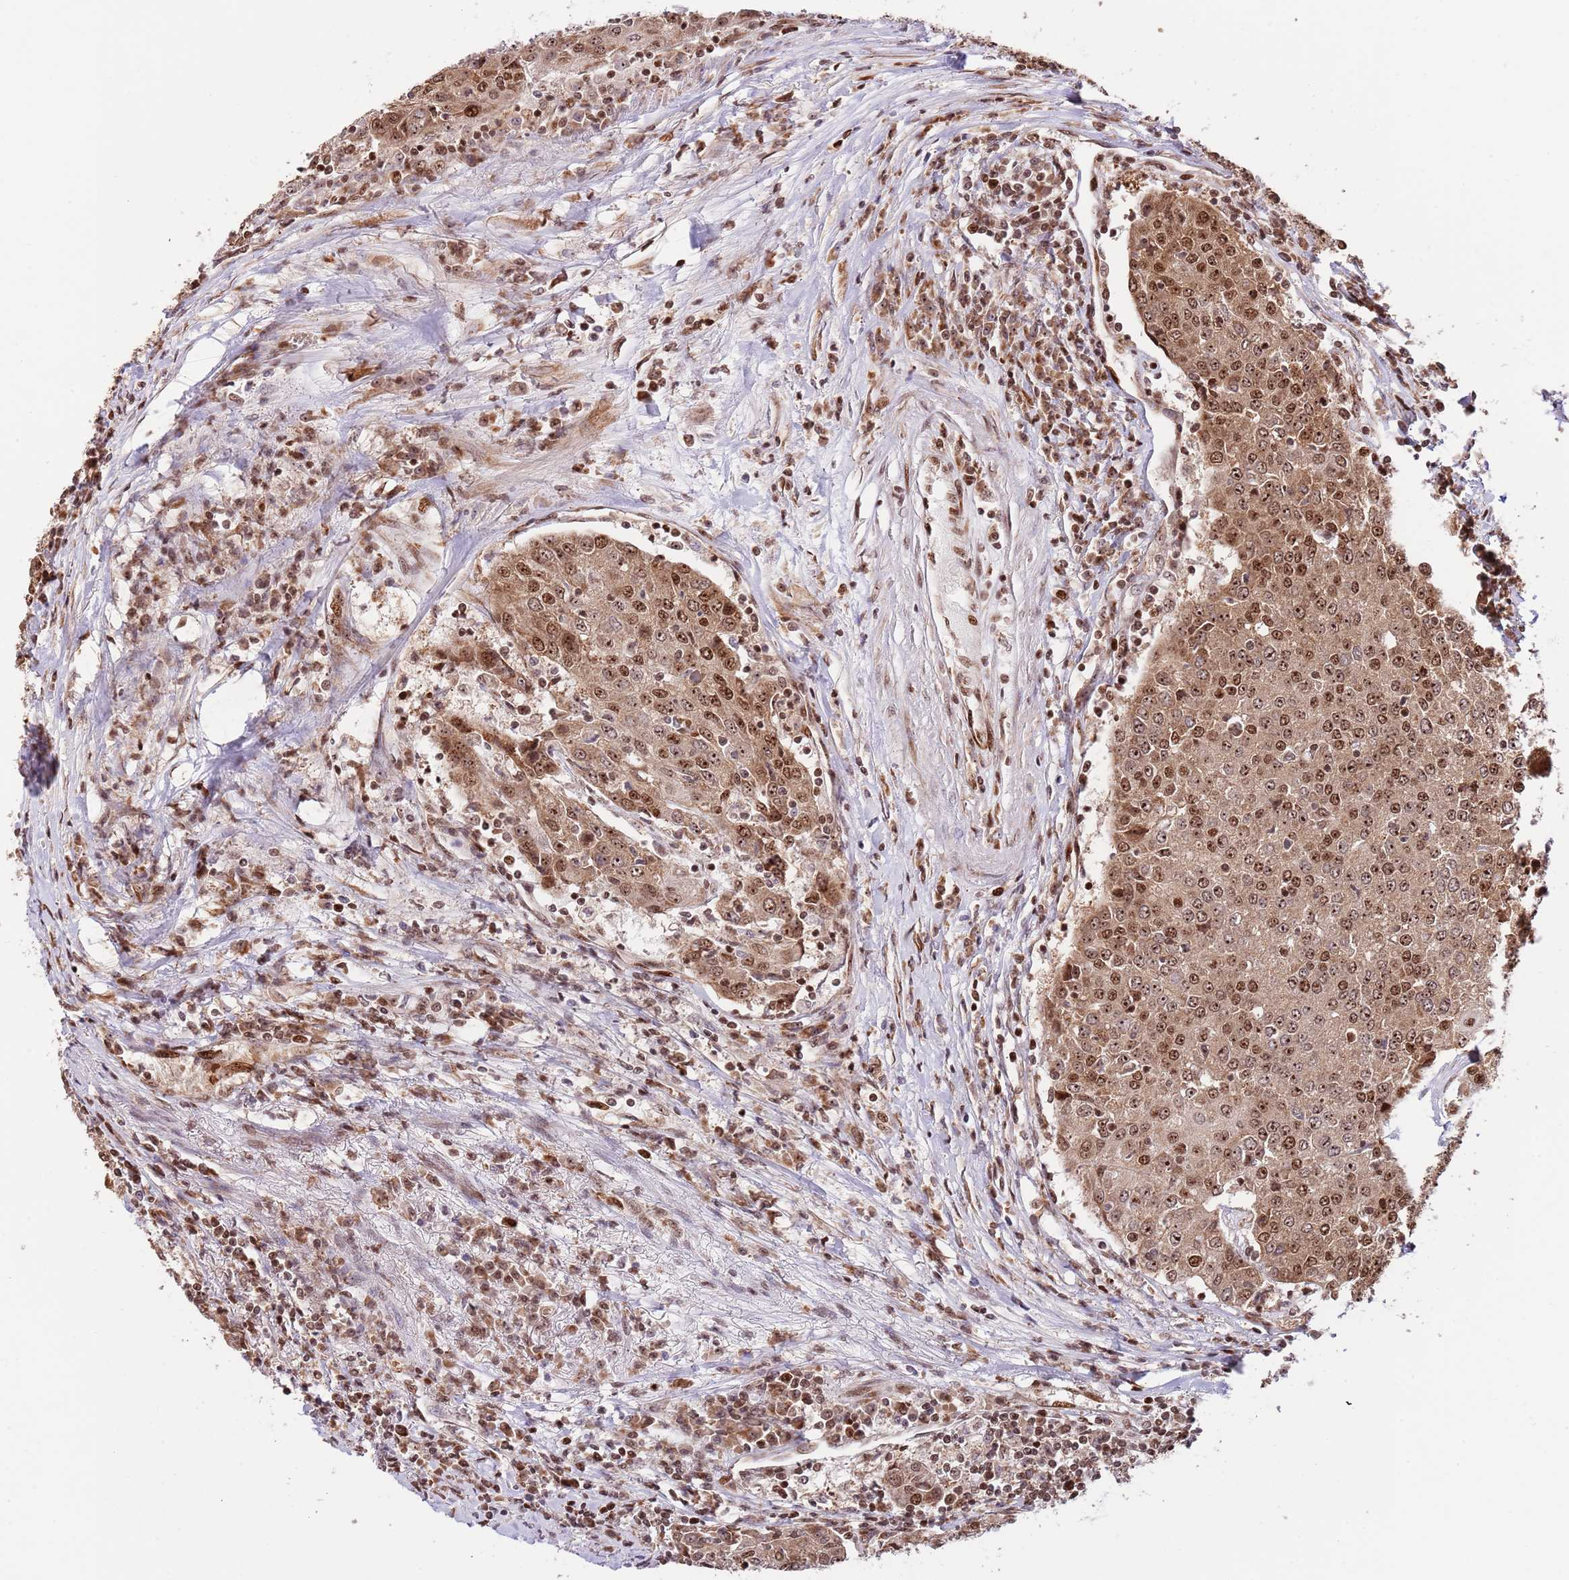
{"staining": {"intensity": "moderate", "quantity": ">75%", "location": "cytoplasmic/membranous,nuclear"}, "tissue": "urothelial cancer", "cell_type": "Tumor cells", "image_type": "cancer", "snomed": [{"axis": "morphology", "description": "Urothelial carcinoma, High grade"}, {"axis": "topography", "description": "Urinary bladder"}], "caption": "Brown immunohistochemical staining in urothelial cancer demonstrates moderate cytoplasmic/membranous and nuclear positivity in approximately >75% of tumor cells.", "gene": "RIF1", "patient": {"sex": "female", "age": 85}}